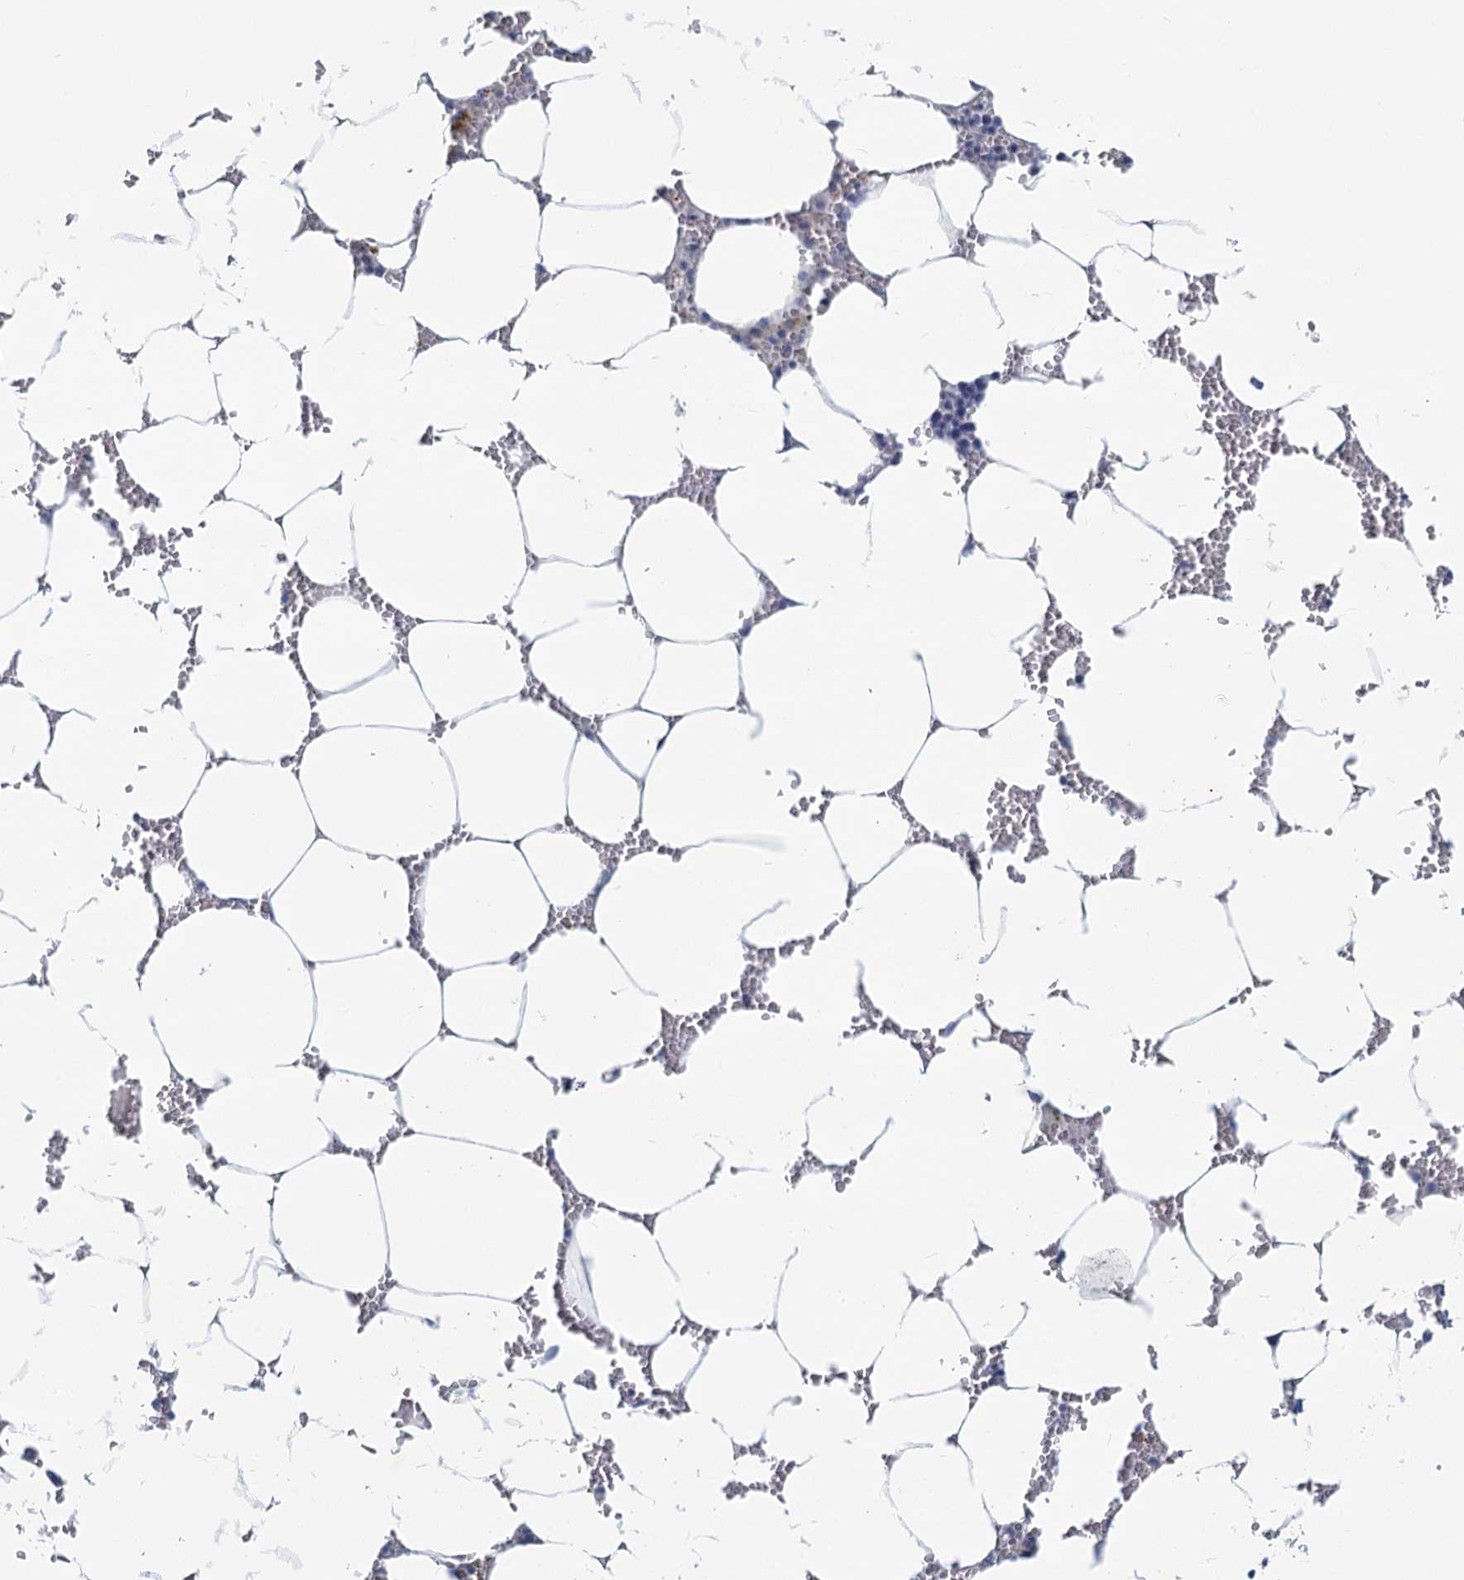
{"staining": {"intensity": "negative", "quantity": "none", "location": "none"}, "tissue": "bone marrow", "cell_type": "Hematopoietic cells", "image_type": "normal", "snomed": [{"axis": "morphology", "description": "Normal tissue, NOS"}, {"axis": "topography", "description": "Bone marrow"}], "caption": "A high-resolution micrograph shows immunohistochemistry staining of benign bone marrow, which displays no significant staining in hematopoietic cells.", "gene": "CHGA", "patient": {"sex": "male", "age": 70}}